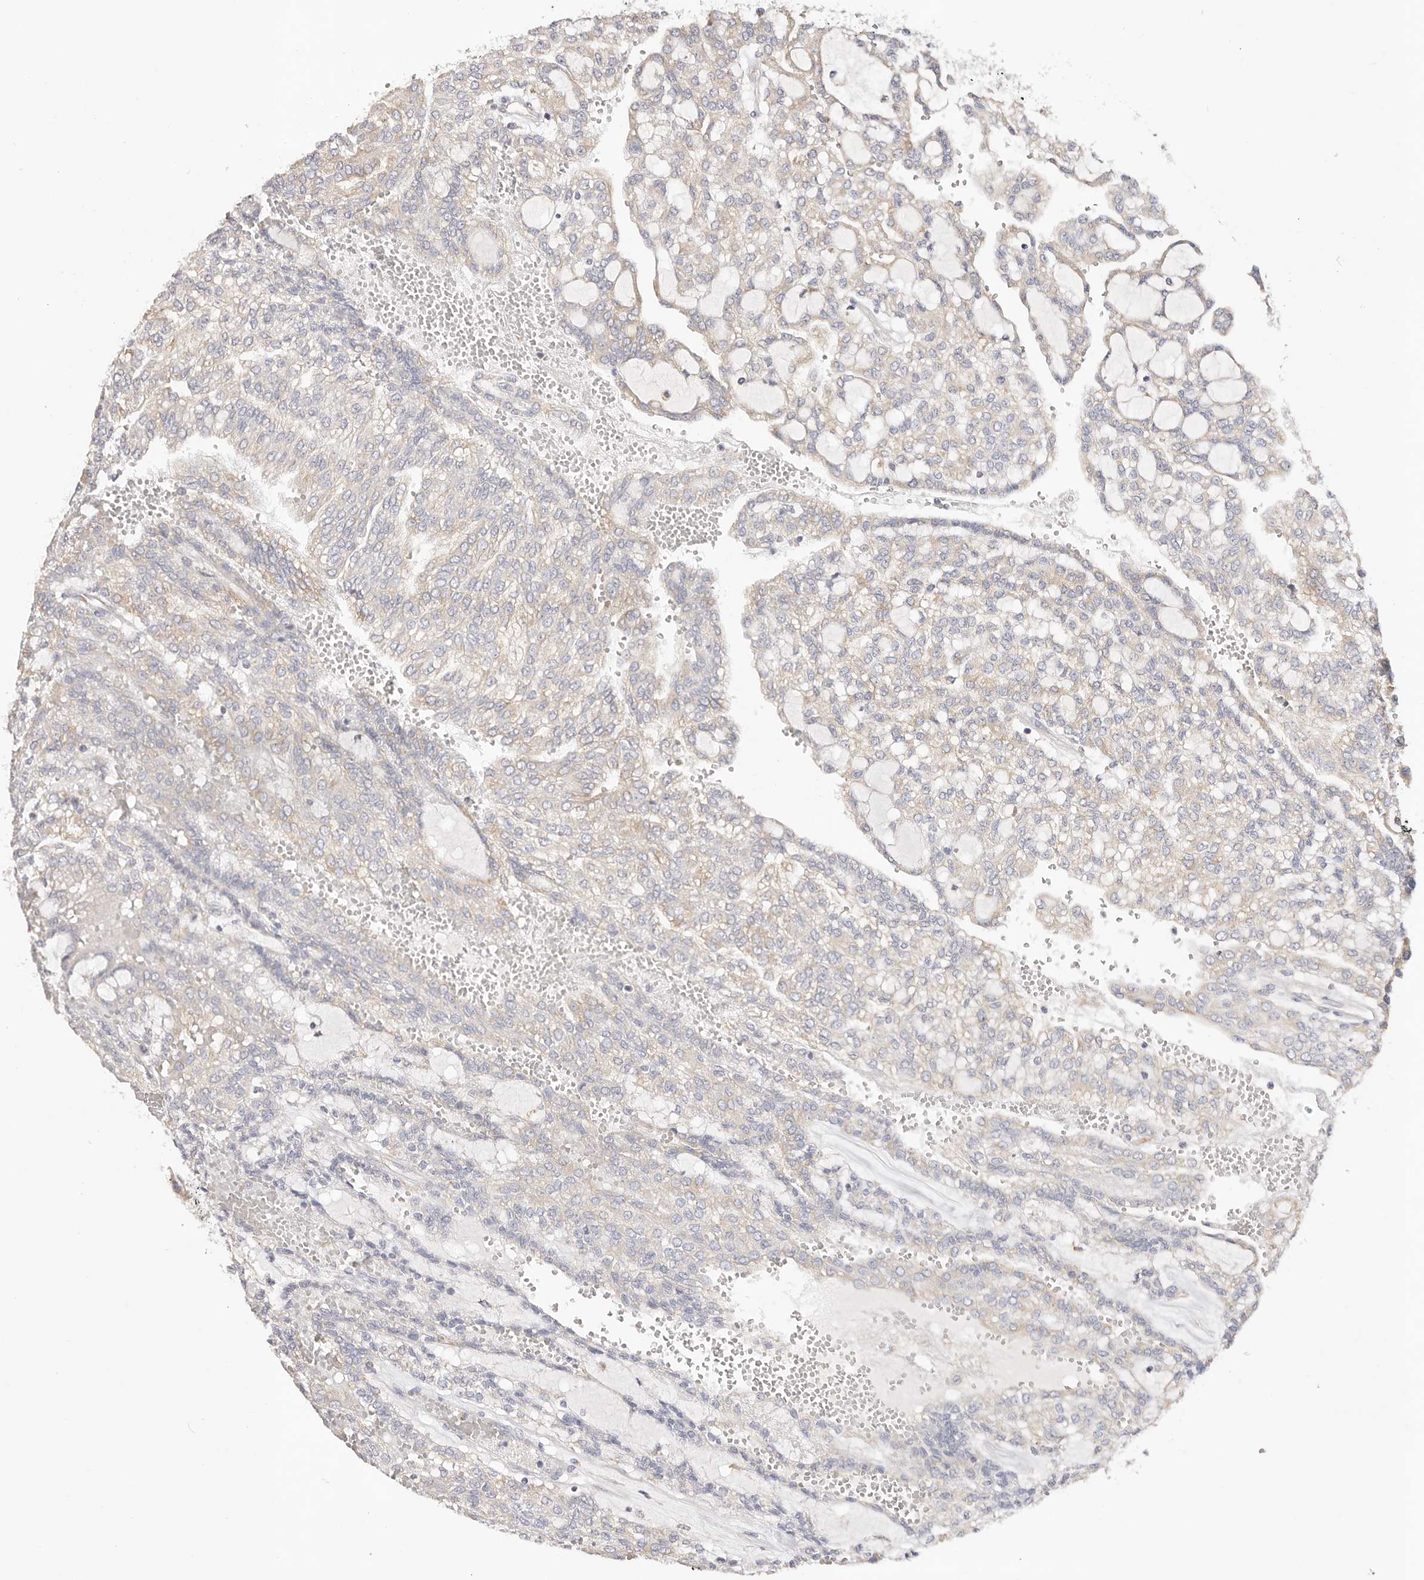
{"staining": {"intensity": "negative", "quantity": "none", "location": "none"}, "tissue": "renal cancer", "cell_type": "Tumor cells", "image_type": "cancer", "snomed": [{"axis": "morphology", "description": "Adenocarcinoma, NOS"}, {"axis": "topography", "description": "Kidney"}], "caption": "Adenocarcinoma (renal) stained for a protein using IHC demonstrates no positivity tumor cells.", "gene": "GNA13", "patient": {"sex": "male", "age": 63}}